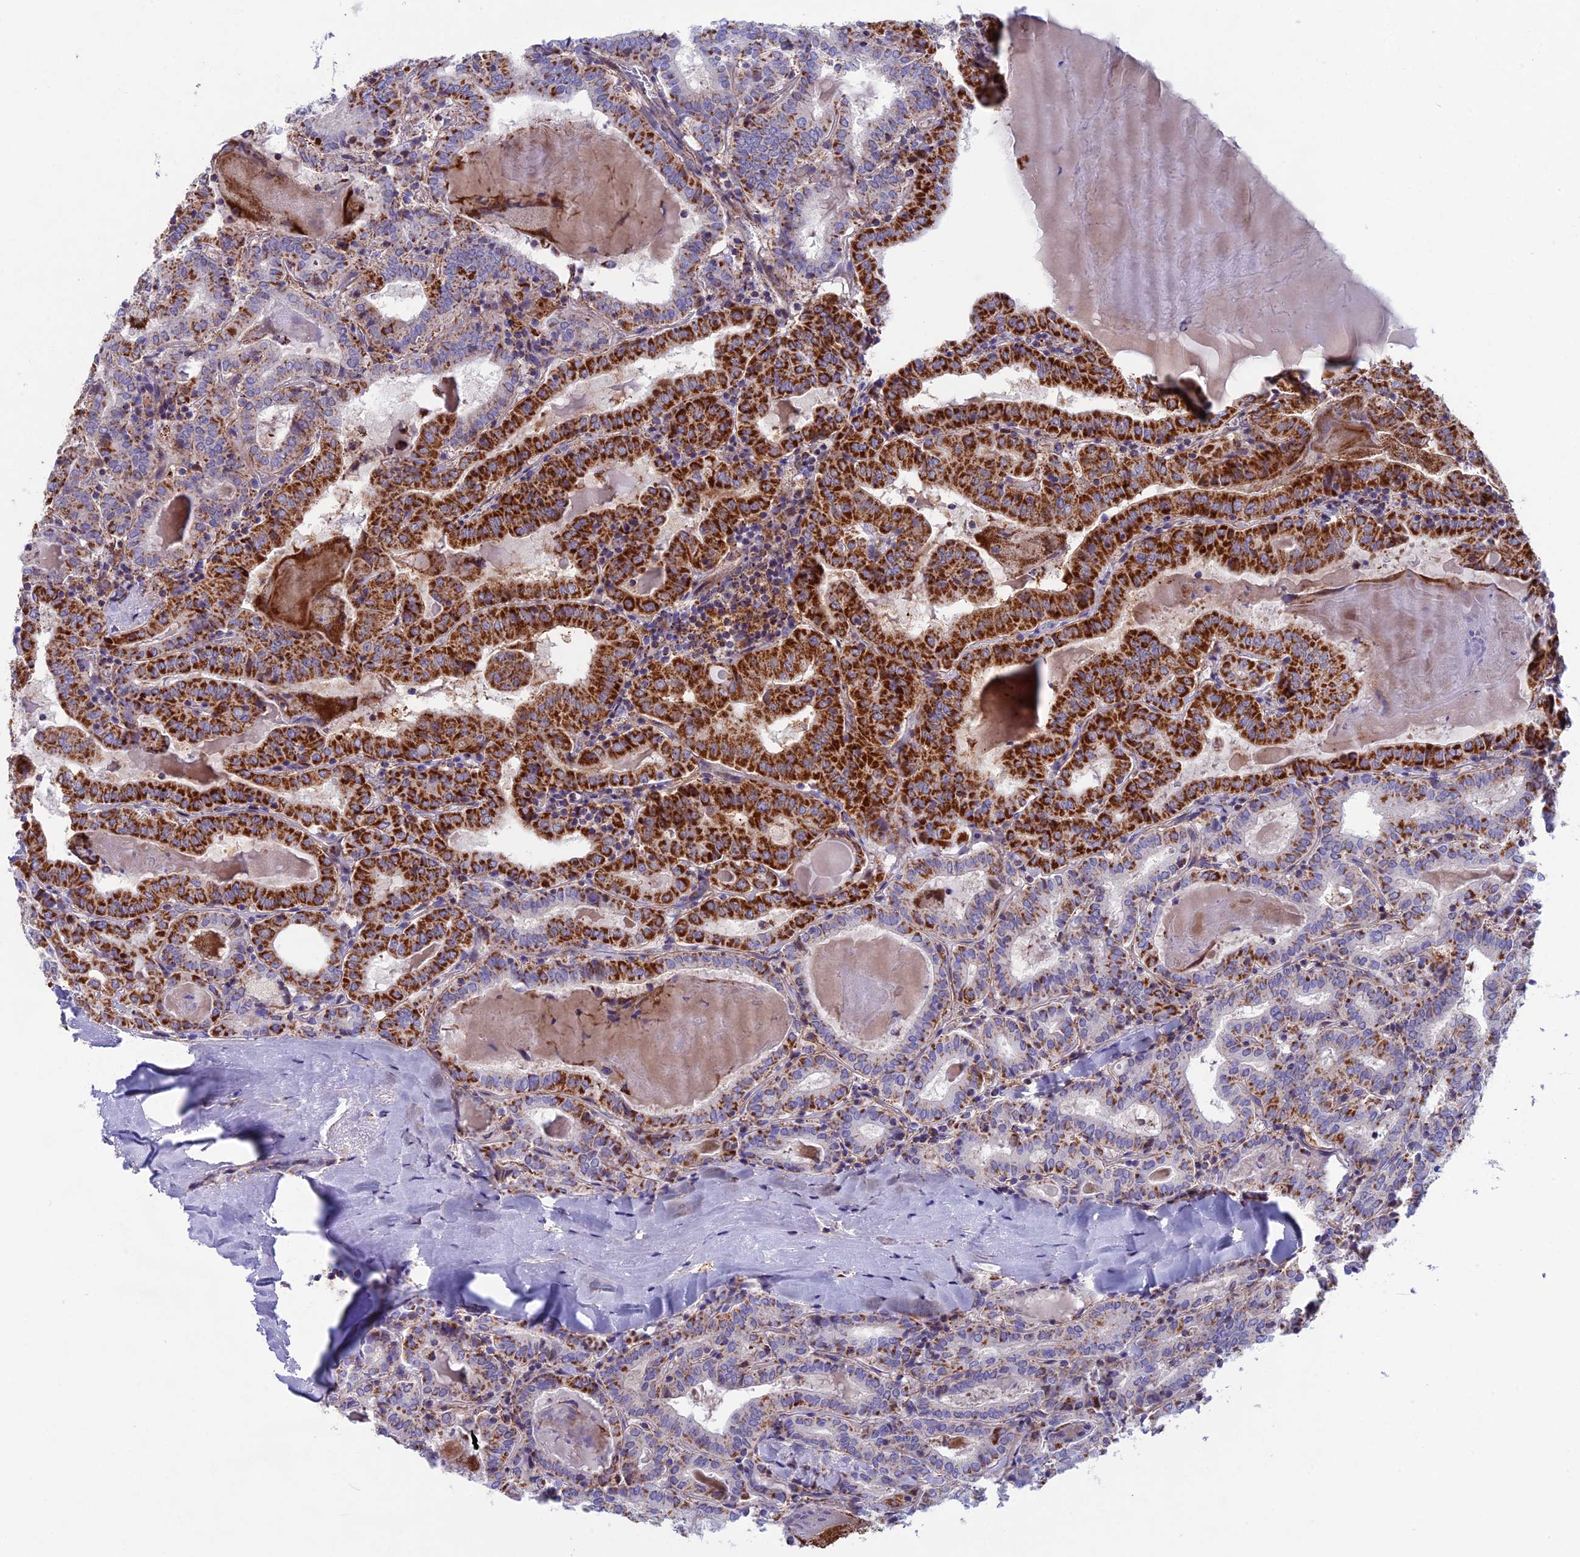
{"staining": {"intensity": "strong", "quantity": "25%-75%", "location": "cytoplasmic/membranous"}, "tissue": "thyroid cancer", "cell_type": "Tumor cells", "image_type": "cancer", "snomed": [{"axis": "morphology", "description": "Papillary adenocarcinoma, NOS"}, {"axis": "topography", "description": "Thyroid gland"}], "caption": "Immunohistochemical staining of thyroid papillary adenocarcinoma displays strong cytoplasmic/membranous protein expression in about 25%-75% of tumor cells.", "gene": "CS", "patient": {"sex": "female", "age": 72}}